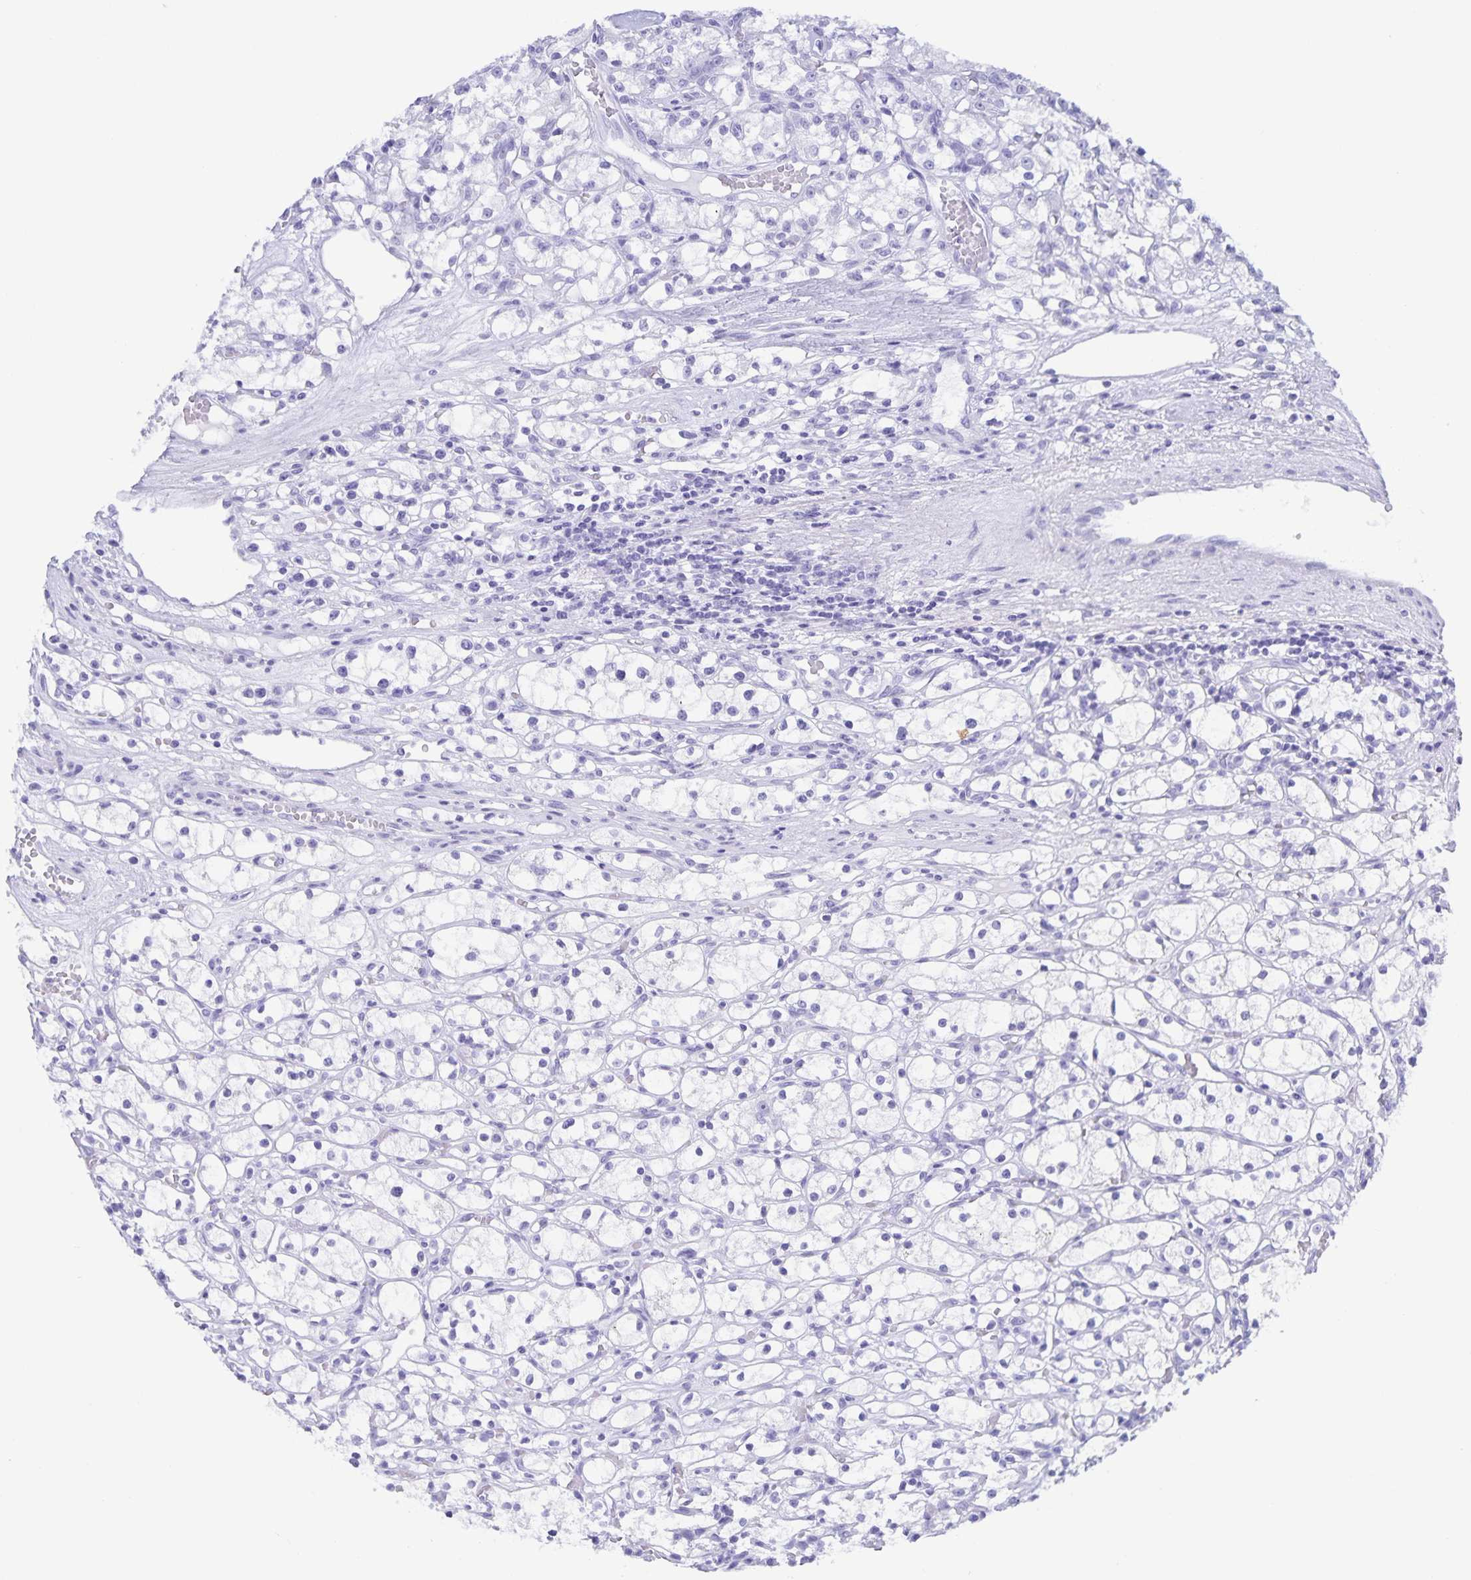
{"staining": {"intensity": "negative", "quantity": "none", "location": "none"}, "tissue": "renal cancer", "cell_type": "Tumor cells", "image_type": "cancer", "snomed": [{"axis": "morphology", "description": "Adenocarcinoma, NOS"}, {"axis": "topography", "description": "Kidney"}], "caption": "High power microscopy micrograph of an immunohistochemistry (IHC) micrograph of renal cancer, revealing no significant expression in tumor cells.", "gene": "AQP4", "patient": {"sex": "female", "age": 59}}